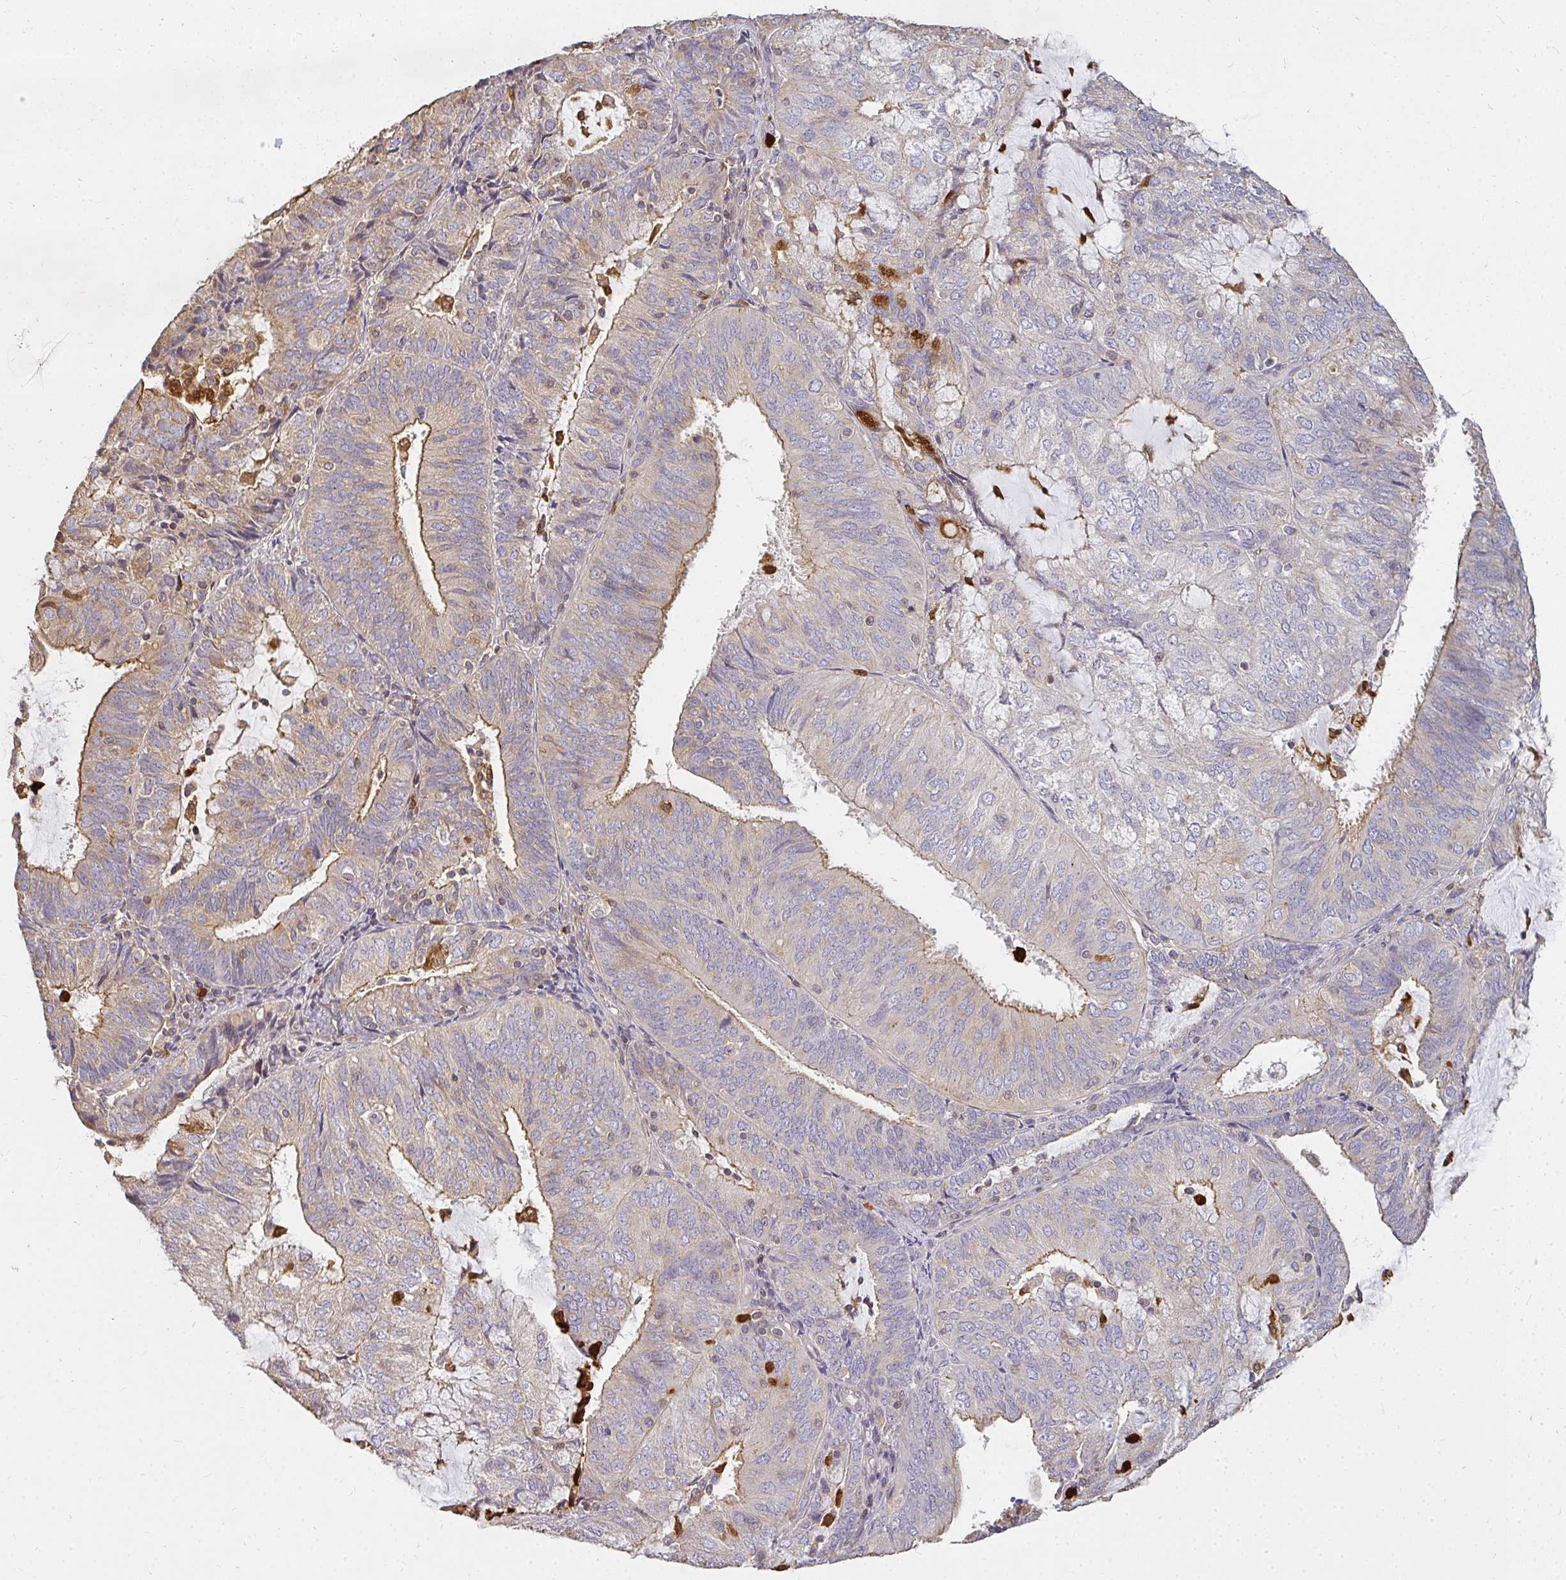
{"staining": {"intensity": "moderate", "quantity": "25%-75%", "location": "cytoplasmic/membranous,nuclear"}, "tissue": "endometrial cancer", "cell_type": "Tumor cells", "image_type": "cancer", "snomed": [{"axis": "morphology", "description": "Adenocarcinoma, NOS"}, {"axis": "topography", "description": "Endometrium"}], "caption": "Human adenocarcinoma (endometrial) stained with a brown dye reveals moderate cytoplasmic/membranous and nuclear positive positivity in approximately 25%-75% of tumor cells.", "gene": "CNTRL", "patient": {"sex": "female", "age": 81}}